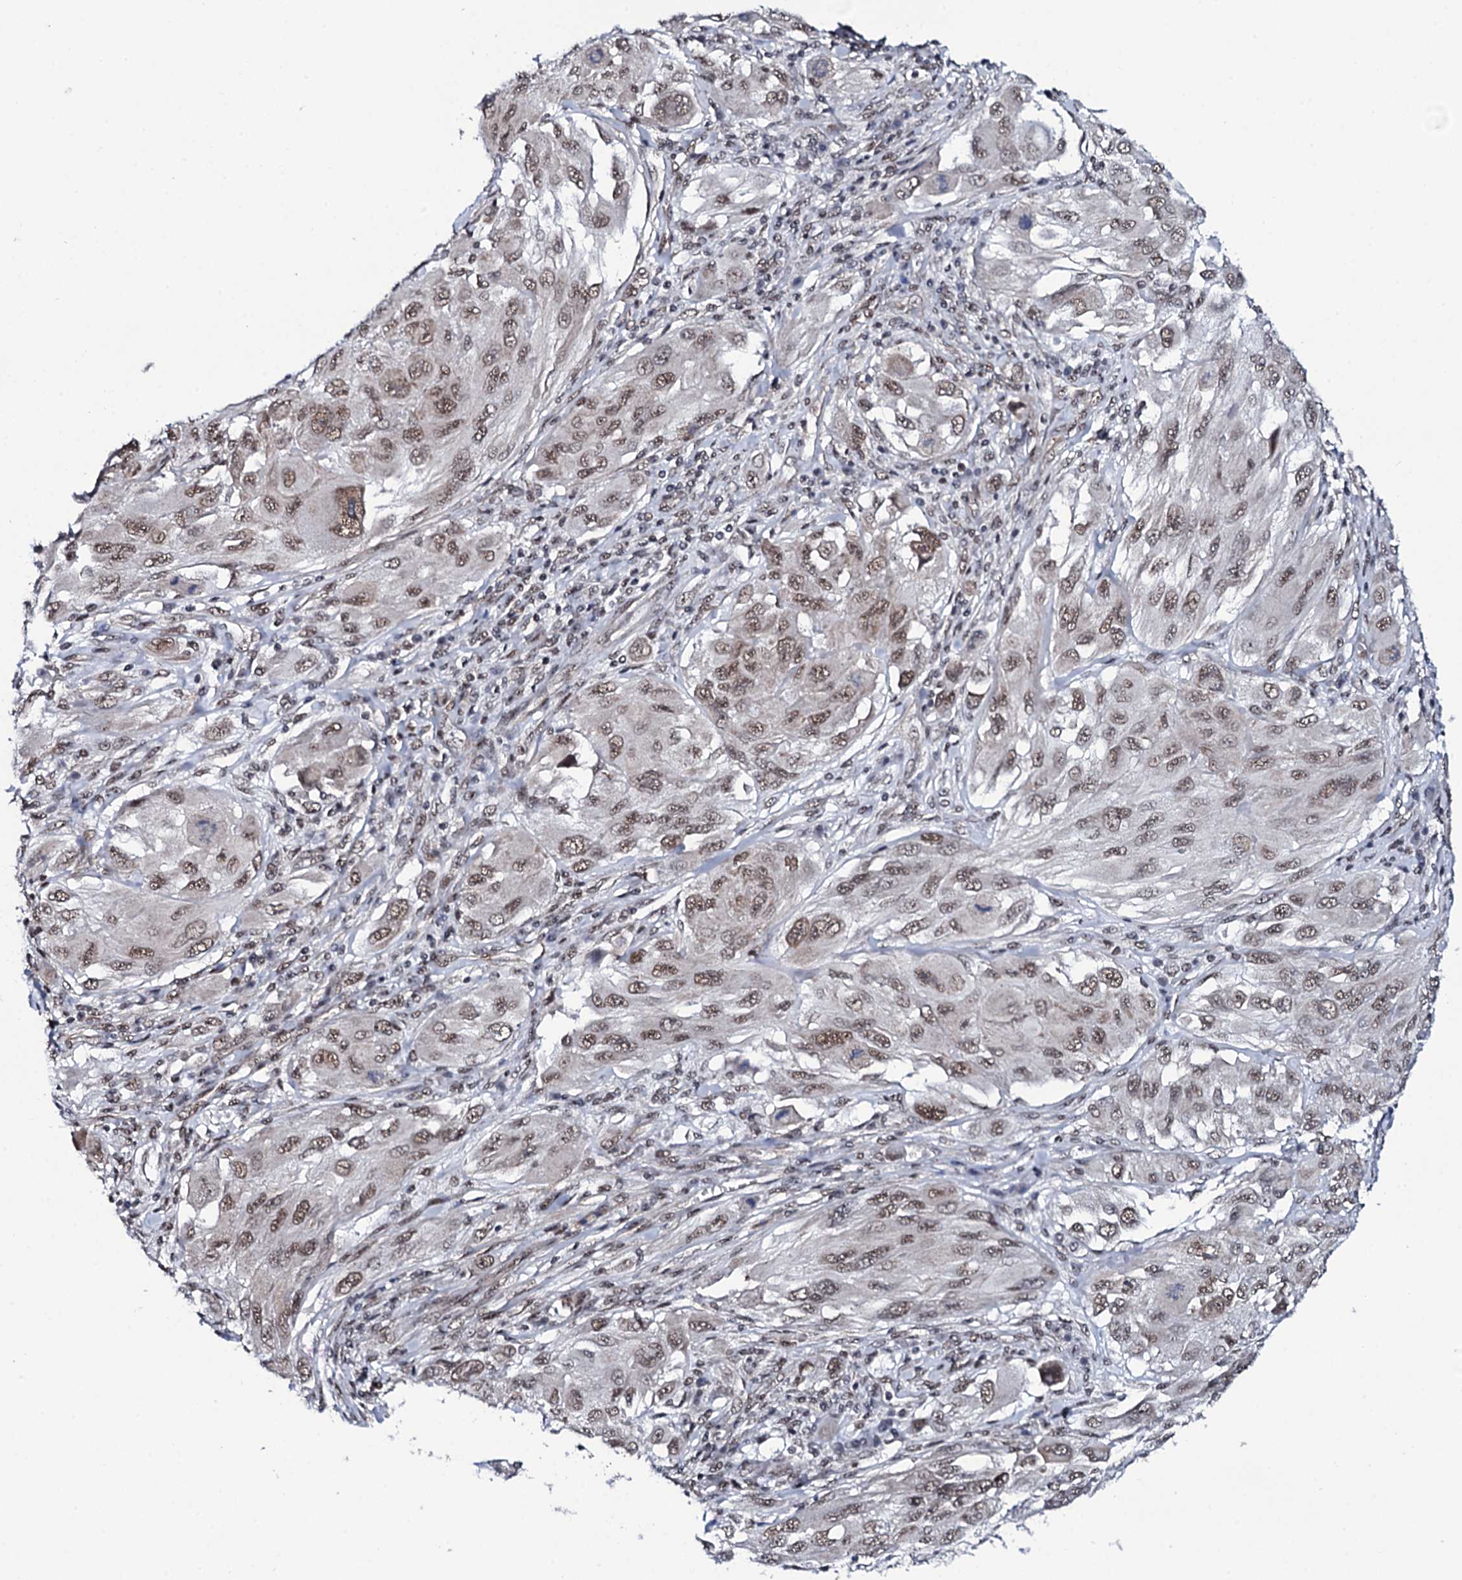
{"staining": {"intensity": "moderate", "quantity": ">75%", "location": "nuclear"}, "tissue": "melanoma", "cell_type": "Tumor cells", "image_type": "cancer", "snomed": [{"axis": "morphology", "description": "Malignant melanoma, NOS"}, {"axis": "topography", "description": "Skin"}], "caption": "Human malignant melanoma stained for a protein (brown) shows moderate nuclear positive positivity in about >75% of tumor cells.", "gene": "CWC15", "patient": {"sex": "female", "age": 91}}